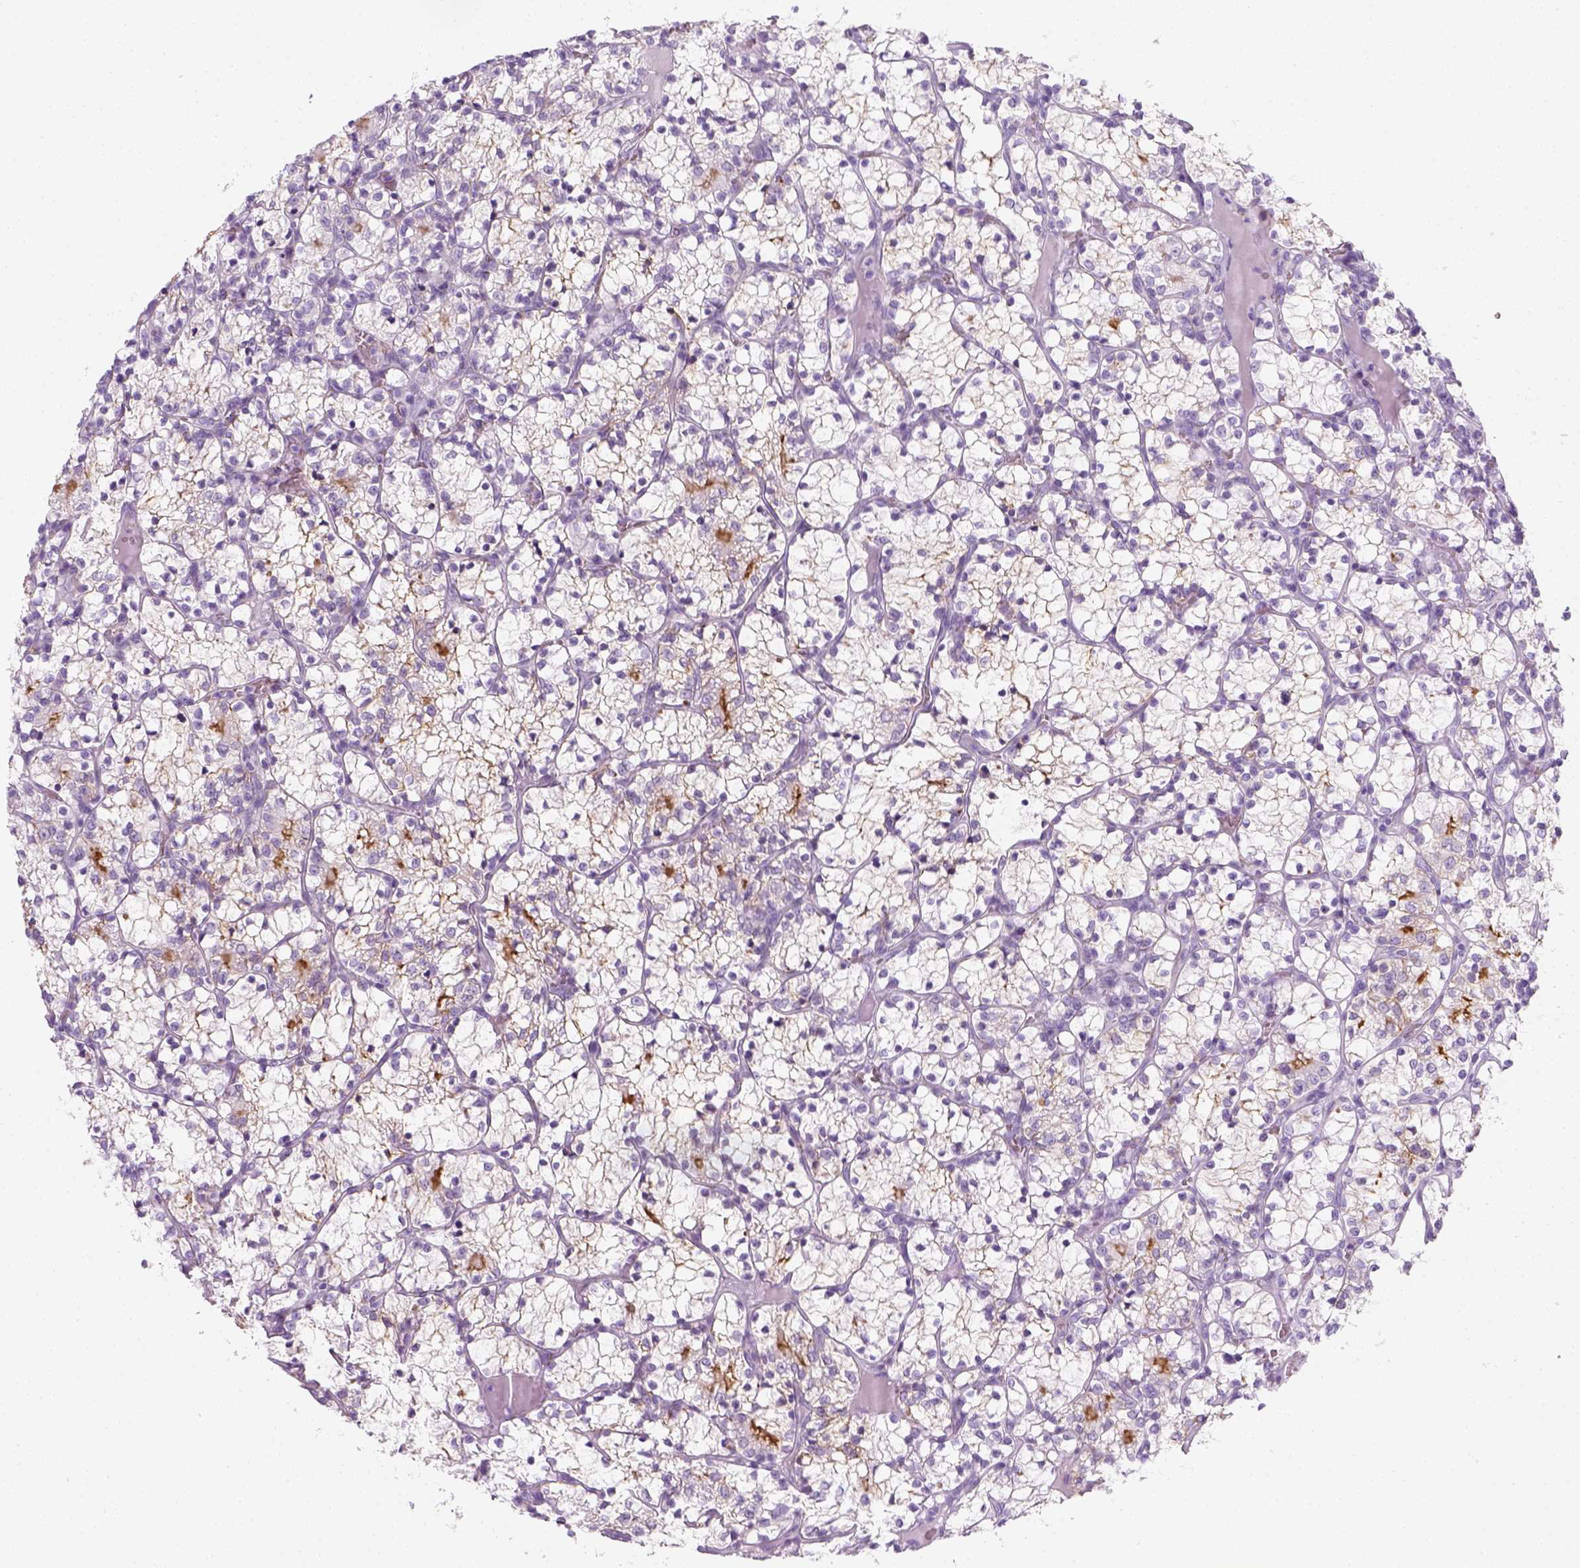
{"staining": {"intensity": "negative", "quantity": "none", "location": "none"}, "tissue": "renal cancer", "cell_type": "Tumor cells", "image_type": "cancer", "snomed": [{"axis": "morphology", "description": "Adenocarcinoma, NOS"}, {"axis": "topography", "description": "Kidney"}], "caption": "This is an immunohistochemistry (IHC) histopathology image of adenocarcinoma (renal). There is no staining in tumor cells.", "gene": "AQP3", "patient": {"sex": "female", "age": 69}}